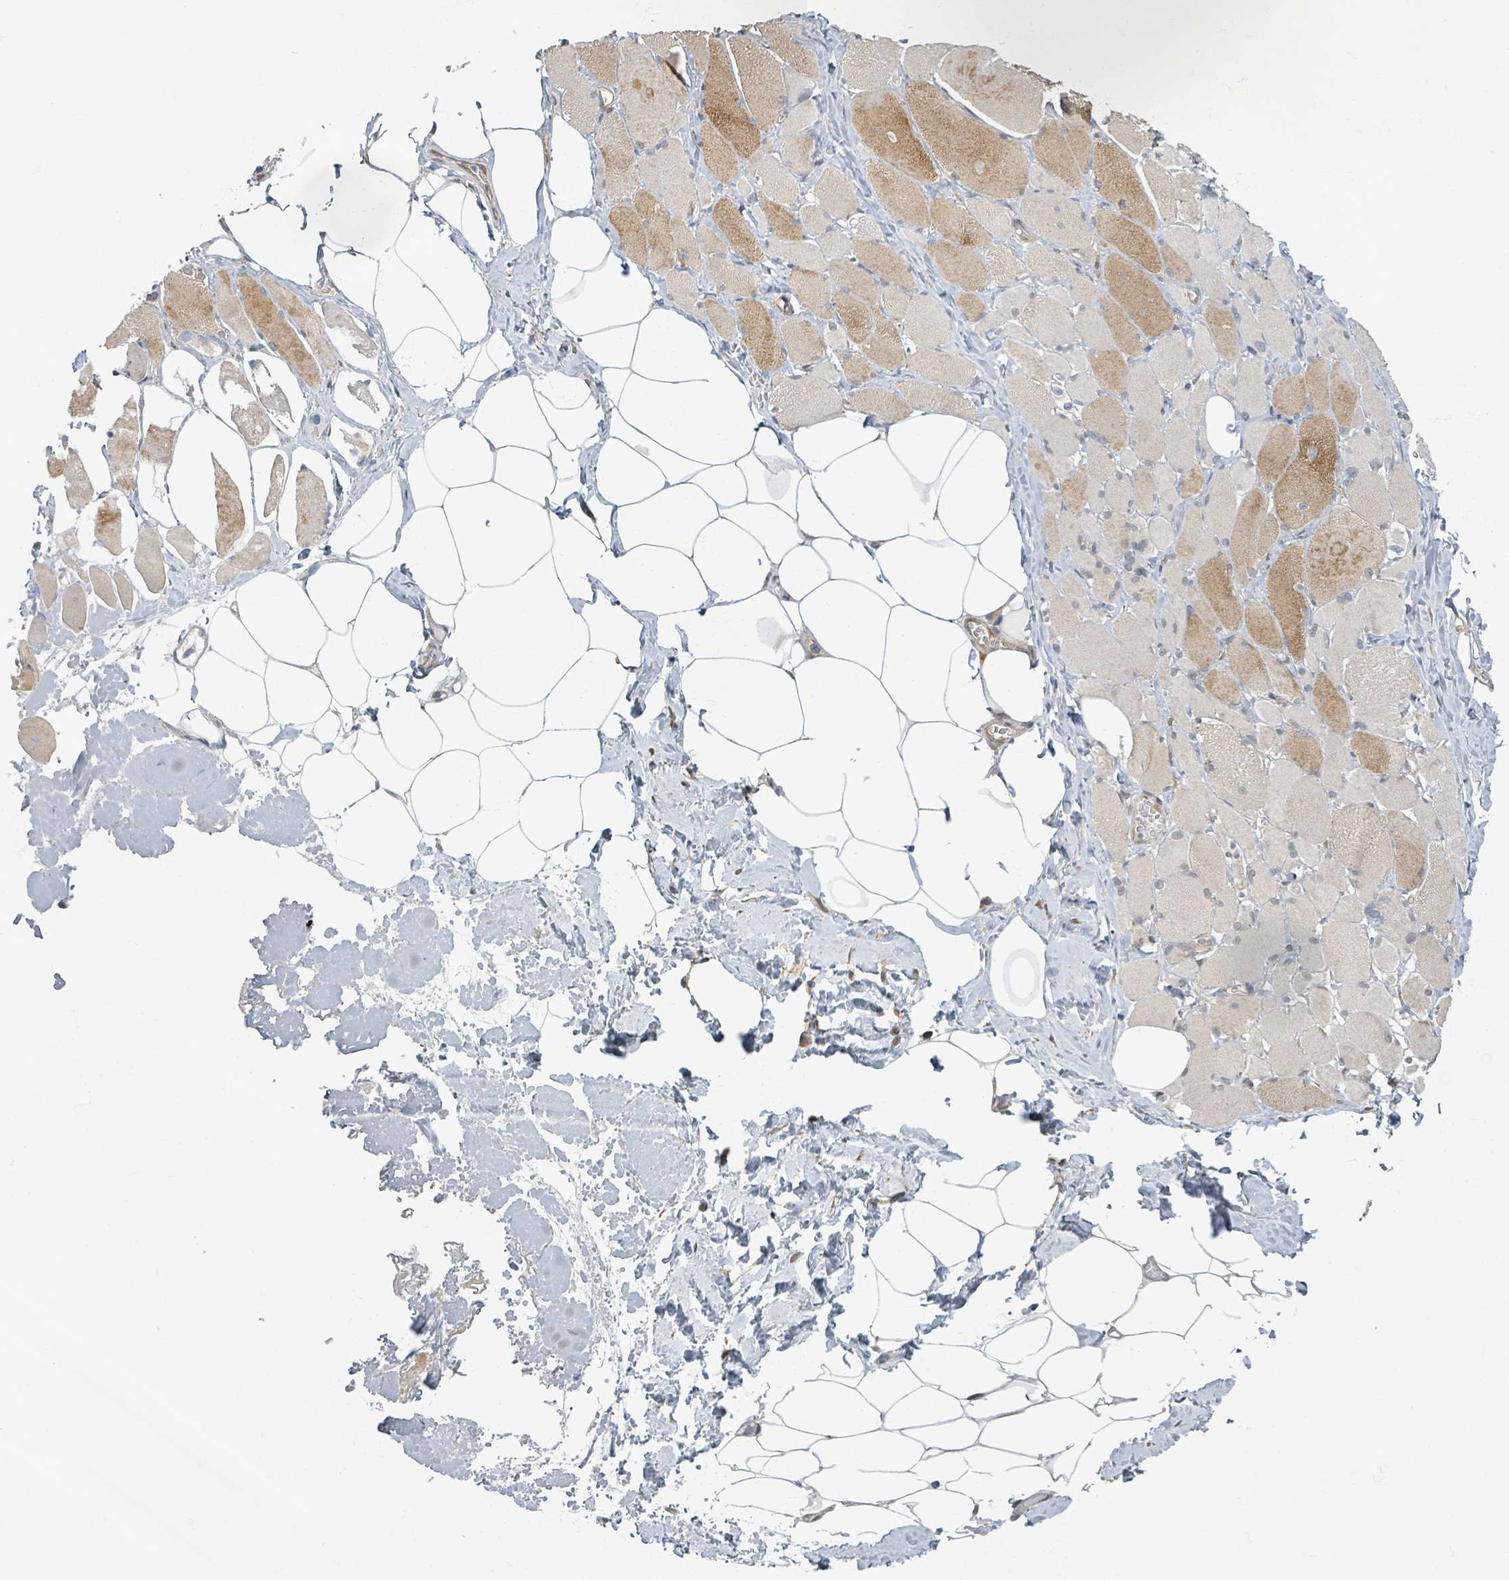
{"staining": {"intensity": "moderate", "quantity": "25%-75%", "location": "cytoplasmic/membranous"}, "tissue": "skeletal muscle", "cell_type": "Myocytes", "image_type": "normal", "snomed": [{"axis": "morphology", "description": "Normal tissue, NOS"}, {"axis": "morphology", "description": "Basal cell carcinoma"}, {"axis": "topography", "description": "Skeletal muscle"}], "caption": "Skeletal muscle stained with DAB (3,3'-diaminobenzidine) IHC shows medium levels of moderate cytoplasmic/membranous staining in about 25%-75% of myocytes. The staining was performed using DAB (3,3'-diaminobenzidine), with brown indicating positive protein expression. Nuclei are stained blue with hematoxylin.", "gene": "INTS15", "patient": {"sex": "female", "age": 64}}